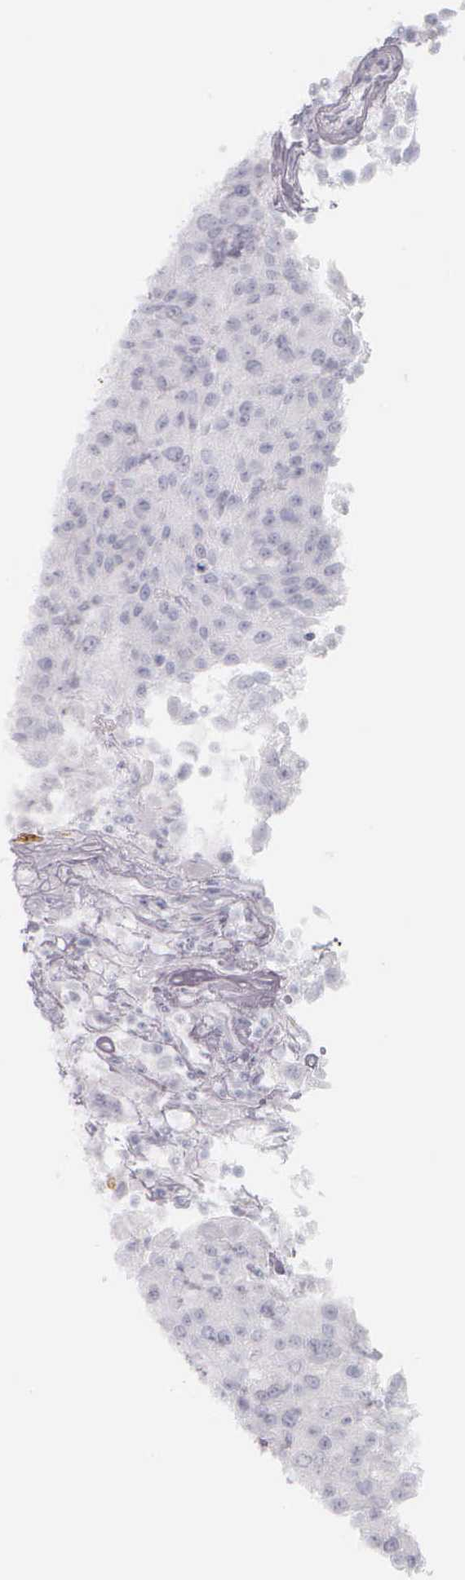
{"staining": {"intensity": "negative", "quantity": "none", "location": "none"}, "tissue": "urothelial cancer", "cell_type": "Tumor cells", "image_type": "cancer", "snomed": [{"axis": "morphology", "description": "Urothelial carcinoma, High grade"}, {"axis": "topography", "description": "Urinary bladder"}], "caption": "Immunohistochemical staining of high-grade urothelial carcinoma exhibits no significant staining in tumor cells.", "gene": "KRT14", "patient": {"sex": "female", "age": 85}}